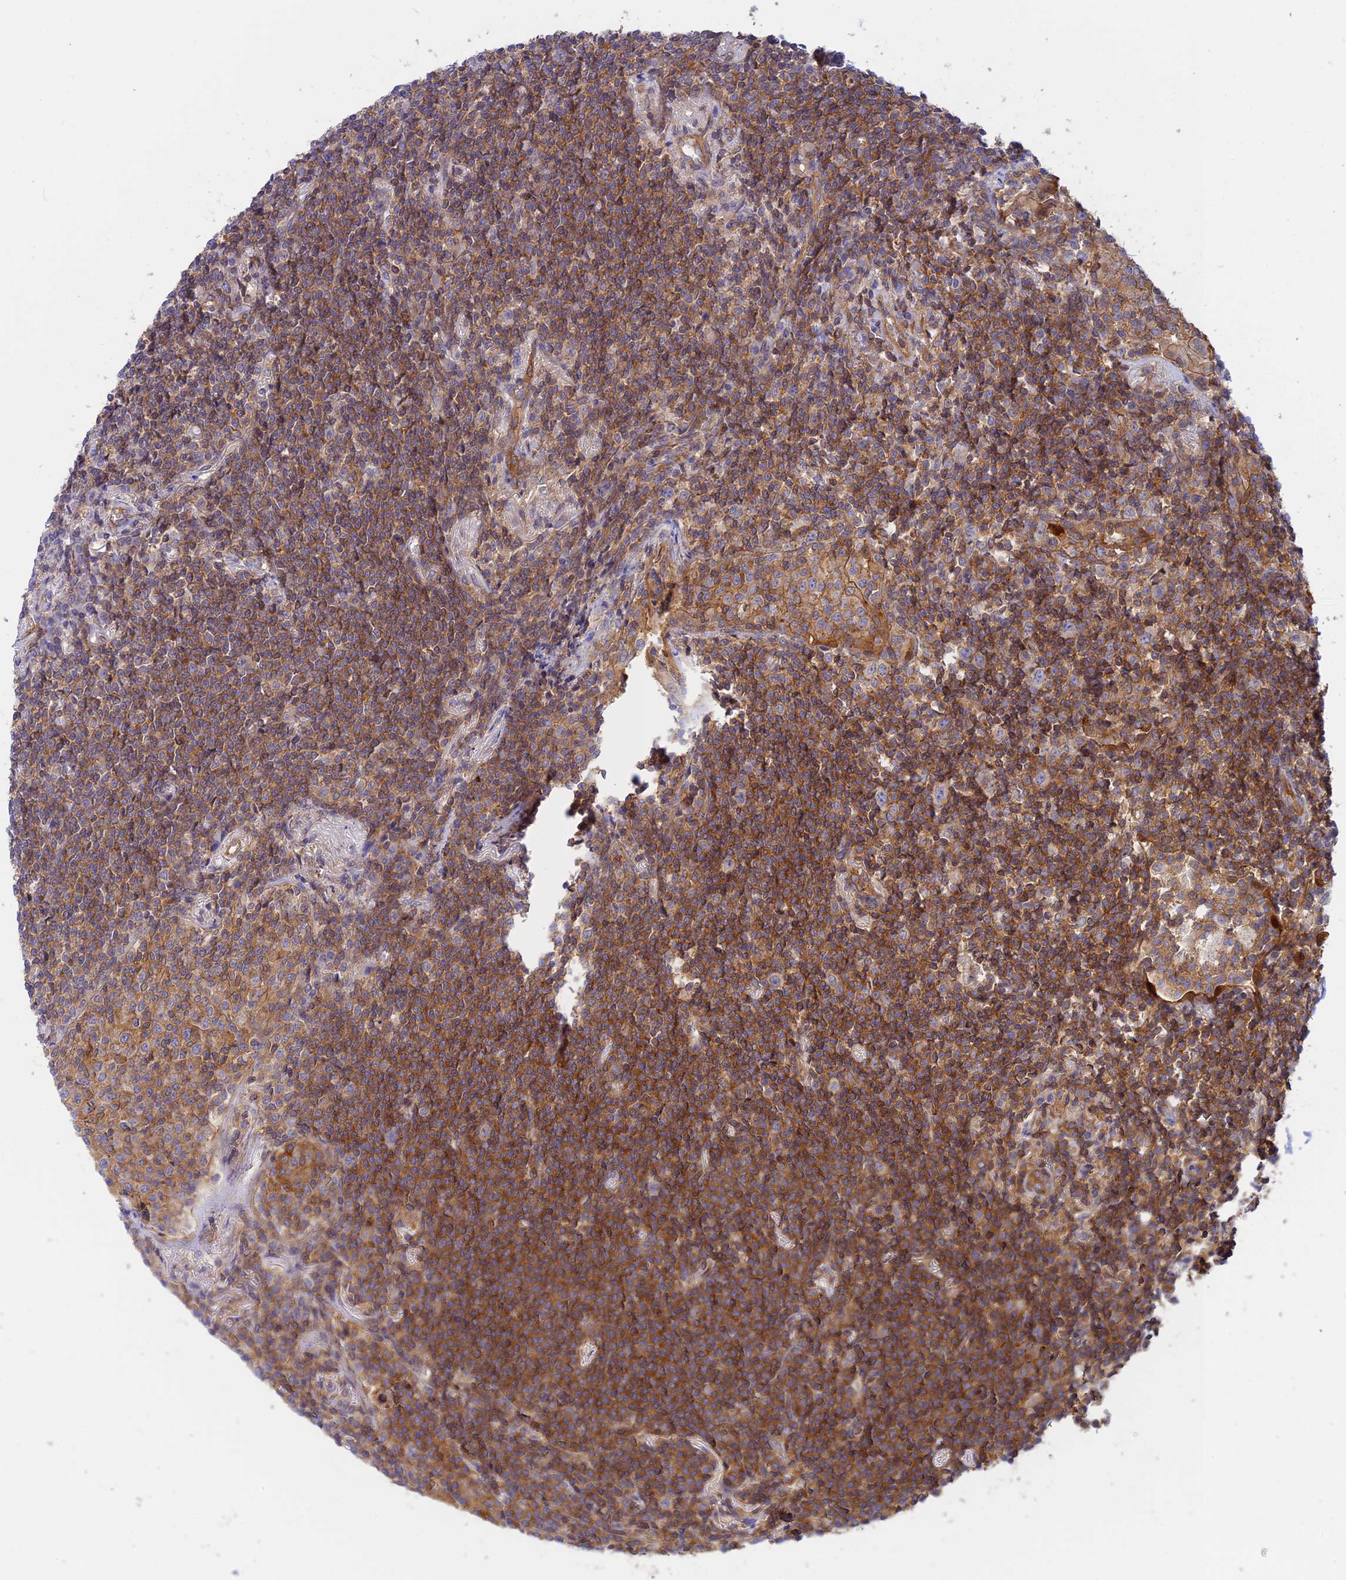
{"staining": {"intensity": "moderate", "quantity": ">75%", "location": "cytoplasmic/membranous"}, "tissue": "lymphoma", "cell_type": "Tumor cells", "image_type": "cancer", "snomed": [{"axis": "morphology", "description": "Malignant lymphoma, non-Hodgkin's type, Low grade"}, {"axis": "topography", "description": "Lung"}], "caption": "High-magnification brightfield microscopy of lymphoma stained with DAB (brown) and counterstained with hematoxylin (blue). tumor cells exhibit moderate cytoplasmic/membranous staining is appreciated in approximately>75% of cells.", "gene": "PPP1R12C", "patient": {"sex": "female", "age": 71}}